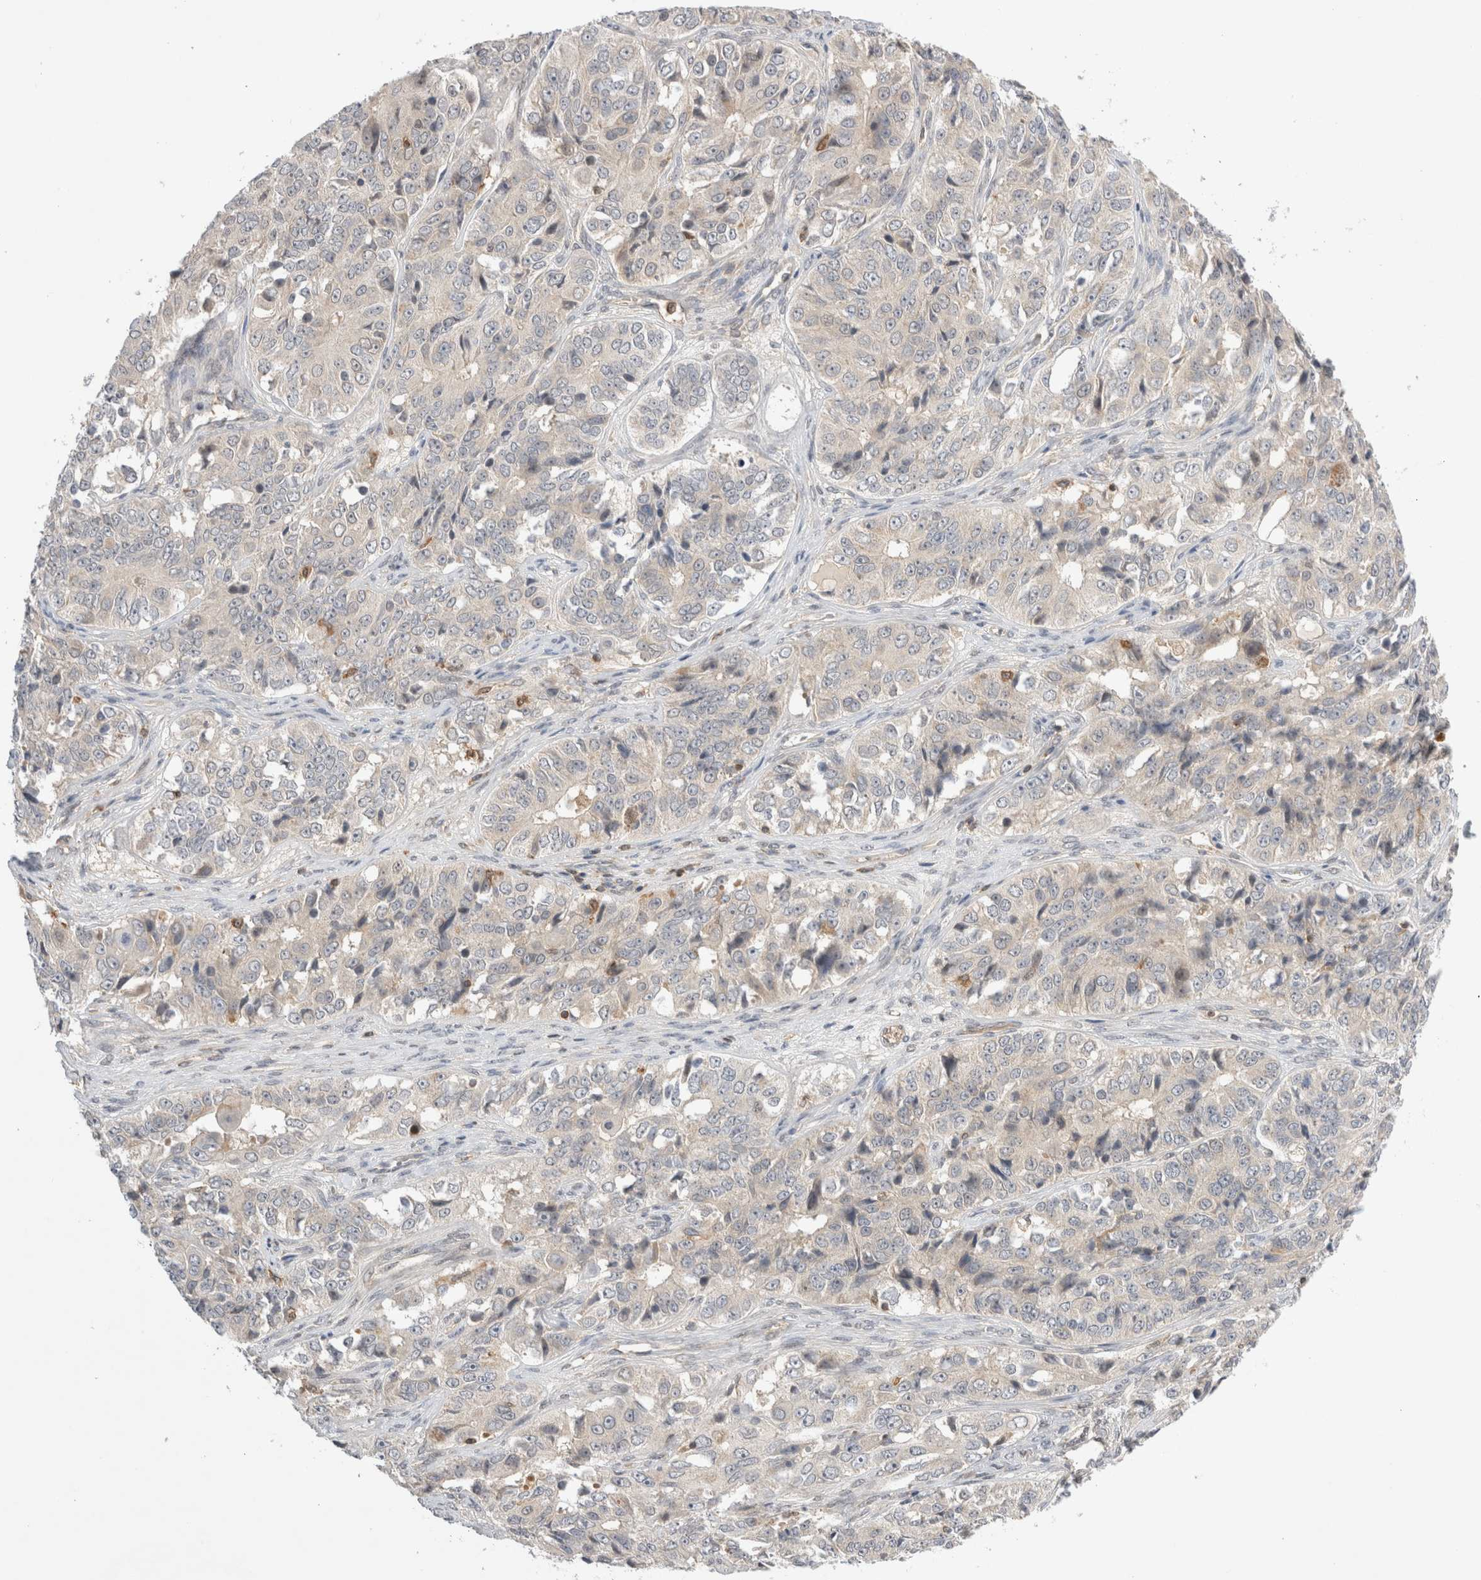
{"staining": {"intensity": "weak", "quantity": "<25%", "location": "cytoplasmic/membranous"}, "tissue": "ovarian cancer", "cell_type": "Tumor cells", "image_type": "cancer", "snomed": [{"axis": "morphology", "description": "Carcinoma, endometroid"}, {"axis": "topography", "description": "Ovary"}], "caption": "High magnification brightfield microscopy of endometroid carcinoma (ovarian) stained with DAB (brown) and counterstained with hematoxylin (blue): tumor cells show no significant staining.", "gene": "NFKB1", "patient": {"sex": "female", "age": 51}}